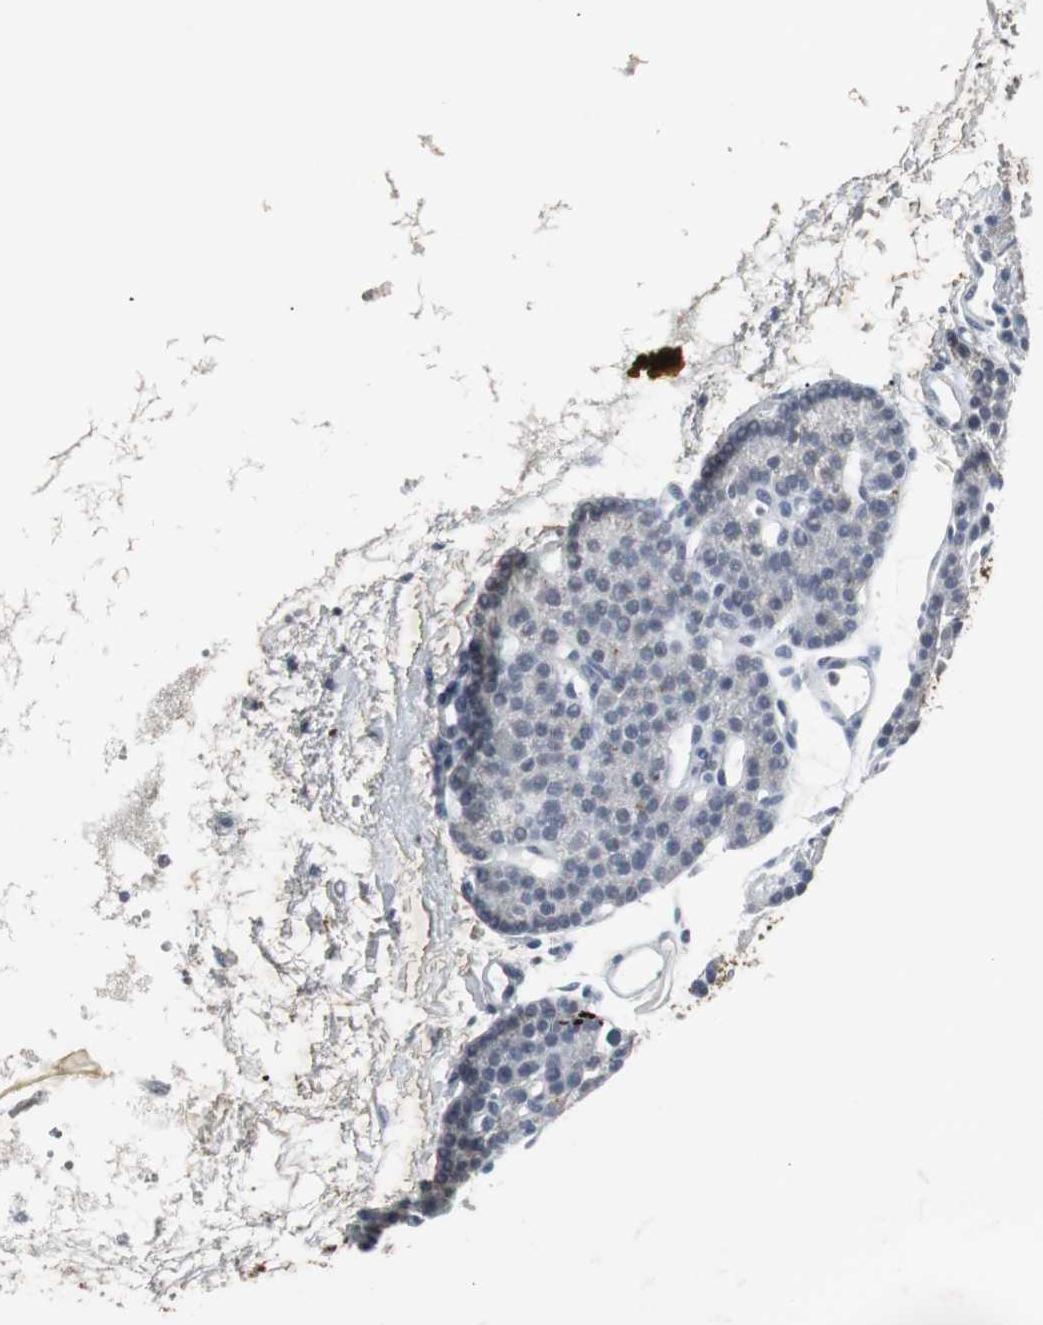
{"staining": {"intensity": "moderate", "quantity": "25%-75%", "location": "cytoplasmic/membranous"}, "tissue": "parathyroid gland", "cell_type": "Glandular cells", "image_type": "normal", "snomed": [{"axis": "morphology", "description": "Normal tissue, NOS"}, {"axis": "topography", "description": "Parathyroid gland"}], "caption": "DAB (3,3'-diaminobenzidine) immunohistochemical staining of normal parathyroid gland shows moderate cytoplasmic/membranous protein positivity in approximately 25%-75% of glandular cells.", "gene": "ACAA1", "patient": {"sex": "male", "age": 25}}